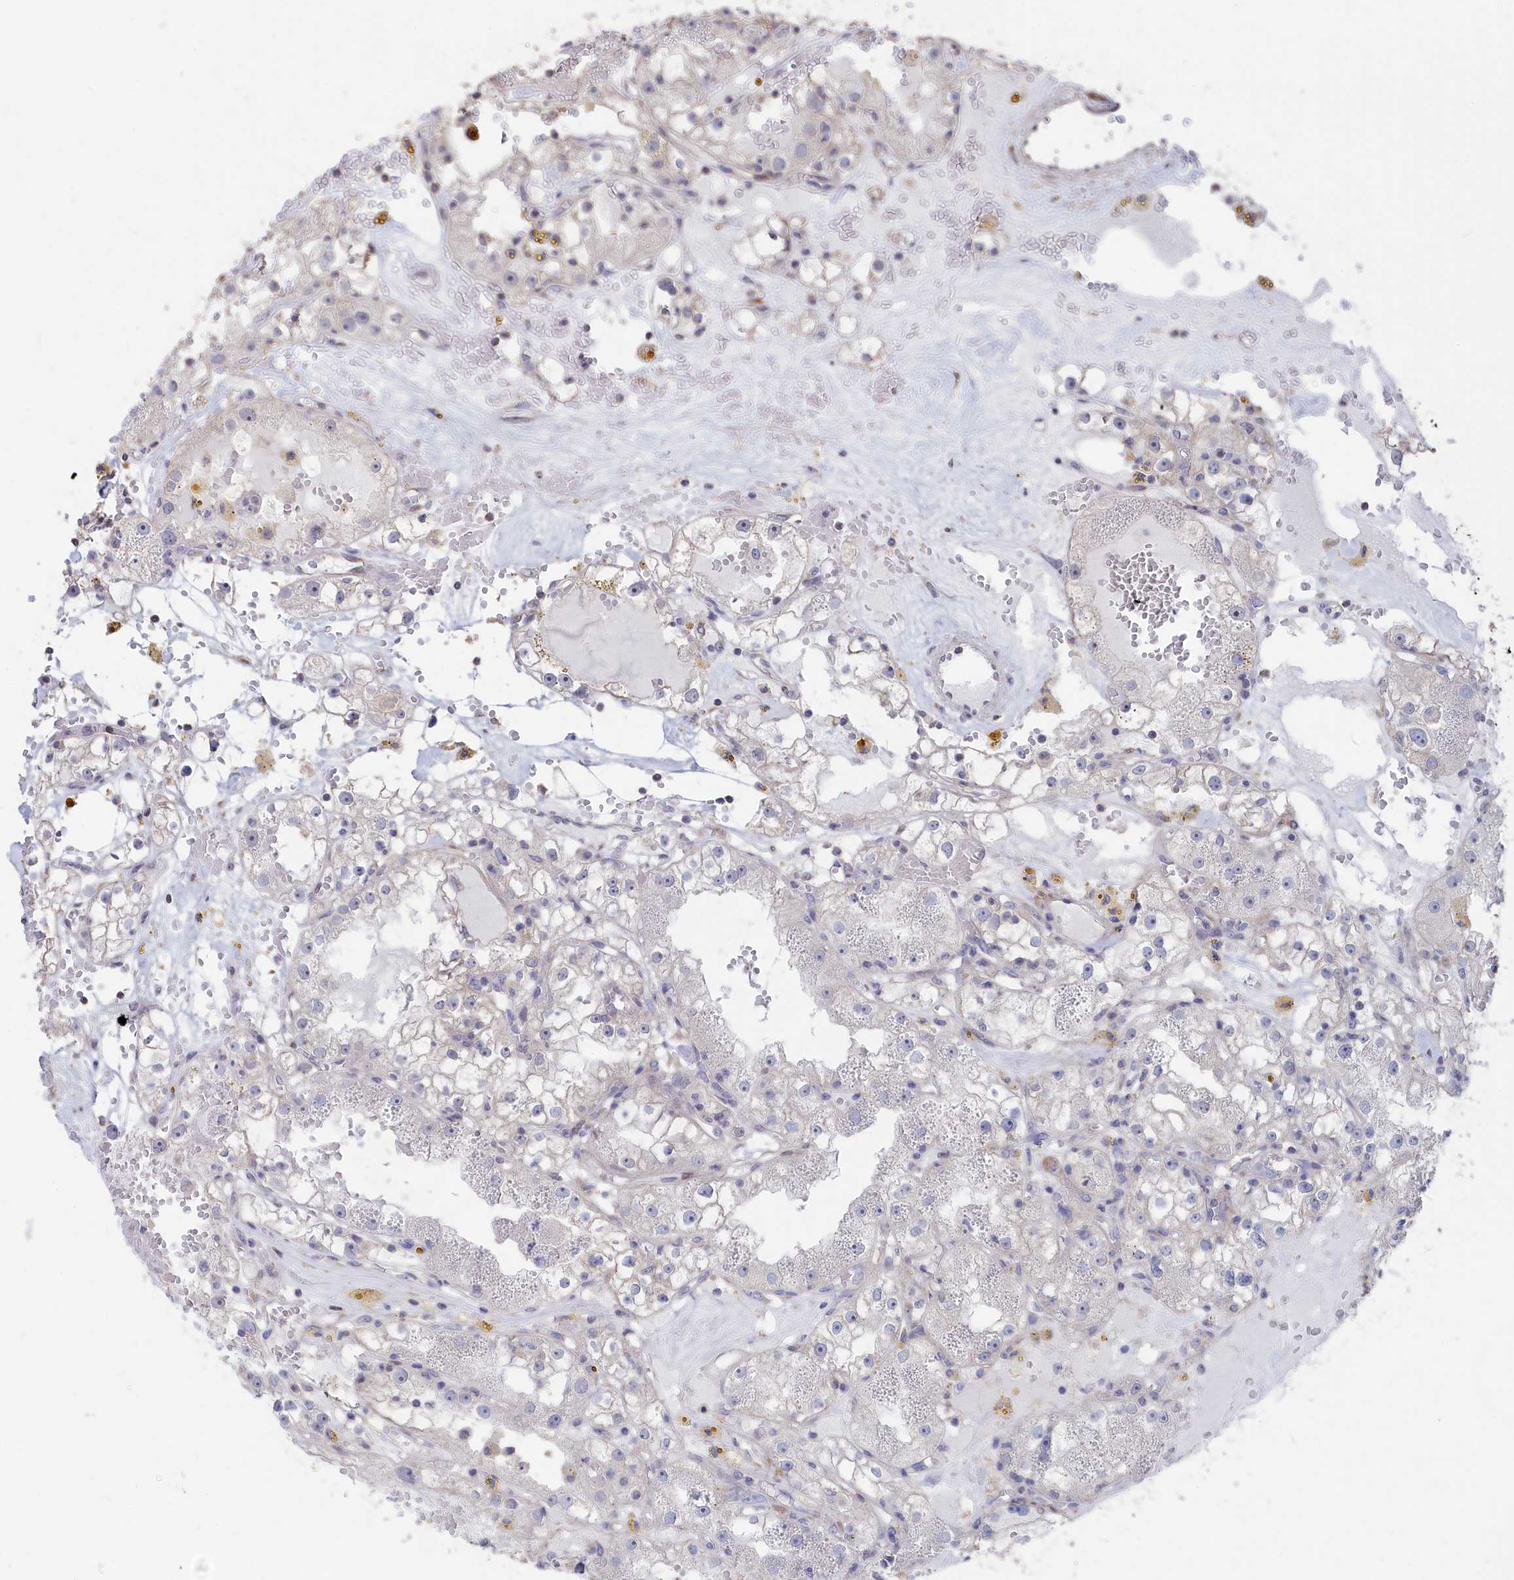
{"staining": {"intensity": "negative", "quantity": "none", "location": "none"}, "tissue": "renal cancer", "cell_type": "Tumor cells", "image_type": "cancer", "snomed": [{"axis": "morphology", "description": "Adenocarcinoma, NOS"}, {"axis": "topography", "description": "Kidney"}], "caption": "Immunohistochemistry photomicrograph of neoplastic tissue: human adenocarcinoma (renal) stained with DAB (3,3'-diaminobenzidine) exhibits no significant protein positivity in tumor cells.", "gene": "SEMG2", "patient": {"sex": "male", "age": 56}}